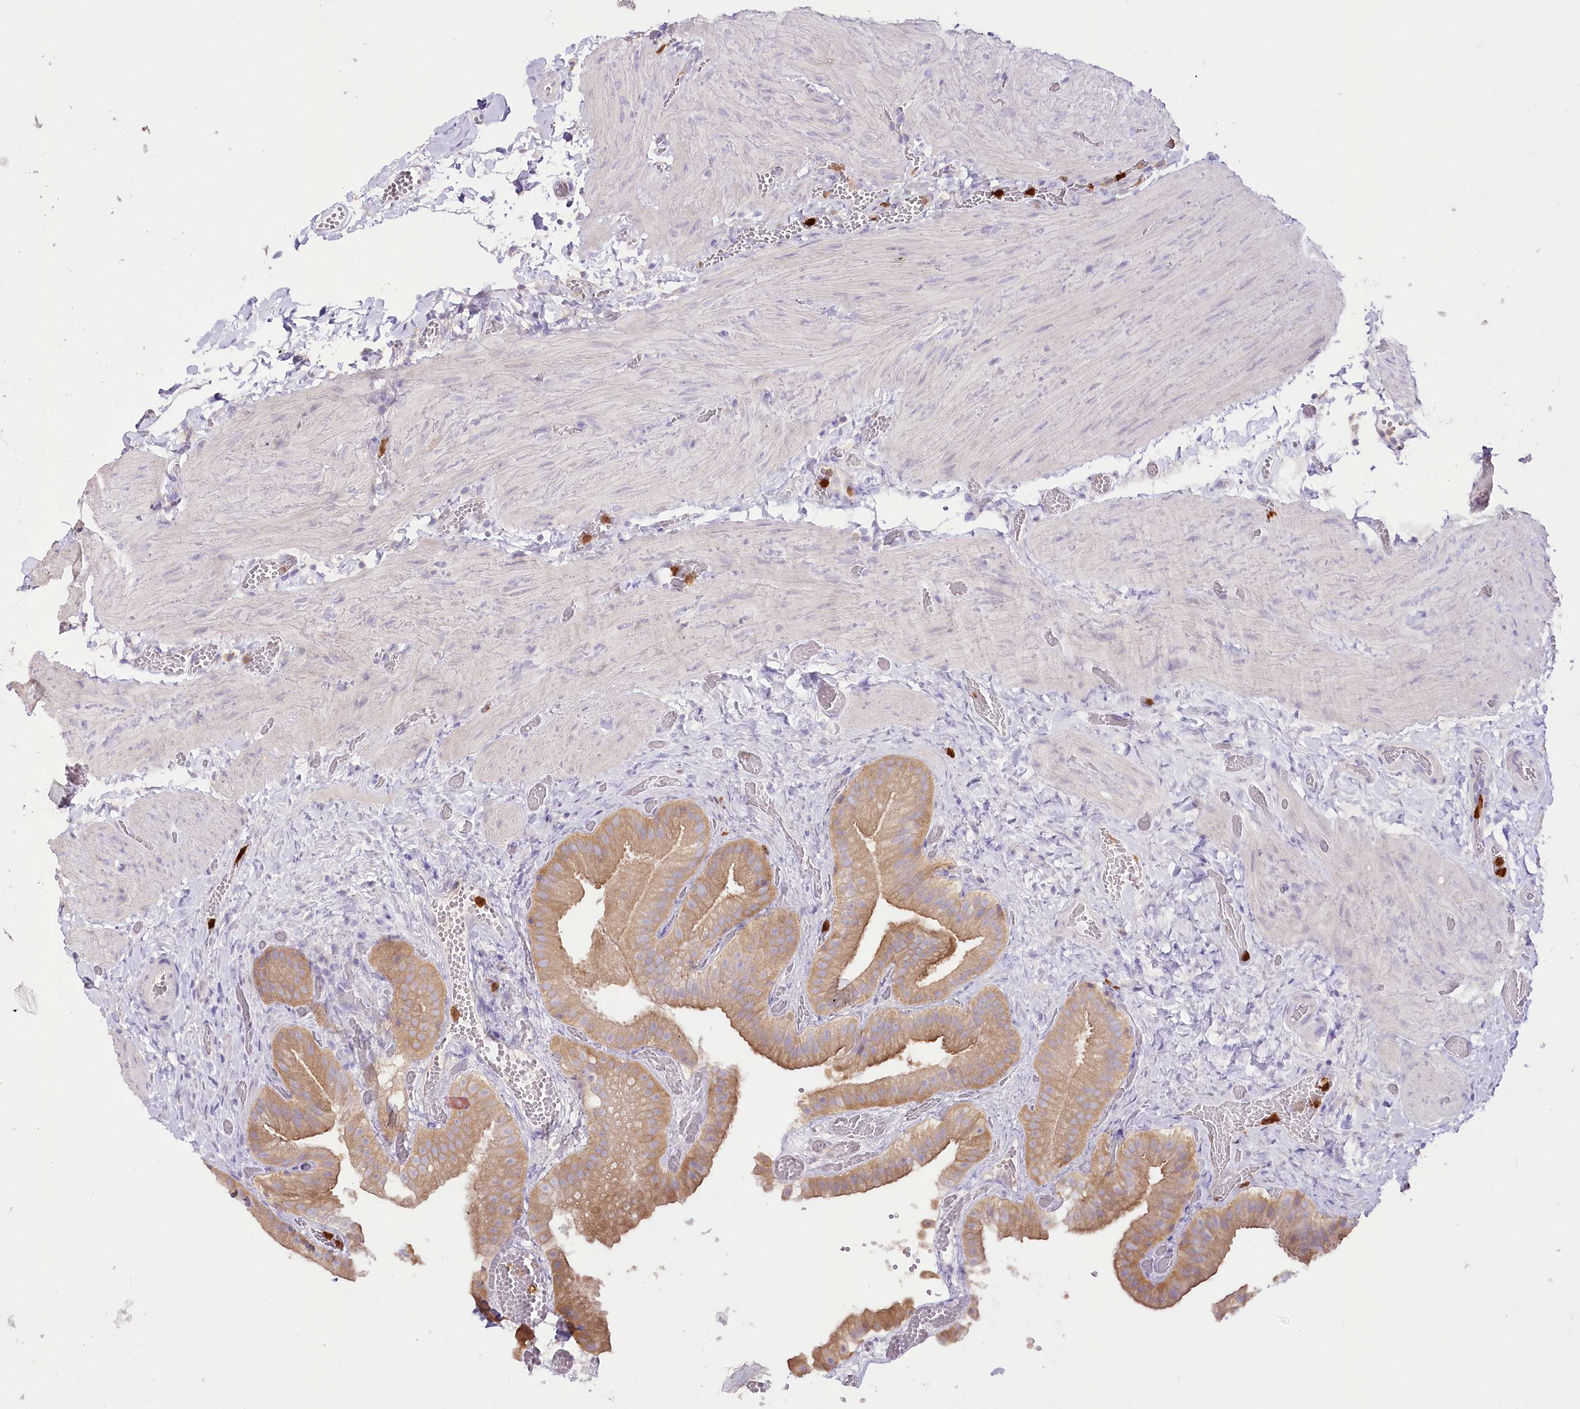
{"staining": {"intensity": "moderate", "quantity": ">75%", "location": "cytoplasmic/membranous"}, "tissue": "gallbladder", "cell_type": "Glandular cells", "image_type": "normal", "snomed": [{"axis": "morphology", "description": "Normal tissue, NOS"}, {"axis": "topography", "description": "Gallbladder"}], "caption": "Gallbladder stained with immunohistochemistry (IHC) reveals moderate cytoplasmic/membranous staining in about >75% of glandular cells. (brown staining indicates protein expression, while blue staining denotes nuclei).", "gene": "DPYD", "patient": {"sex": "female", "age": 64}}